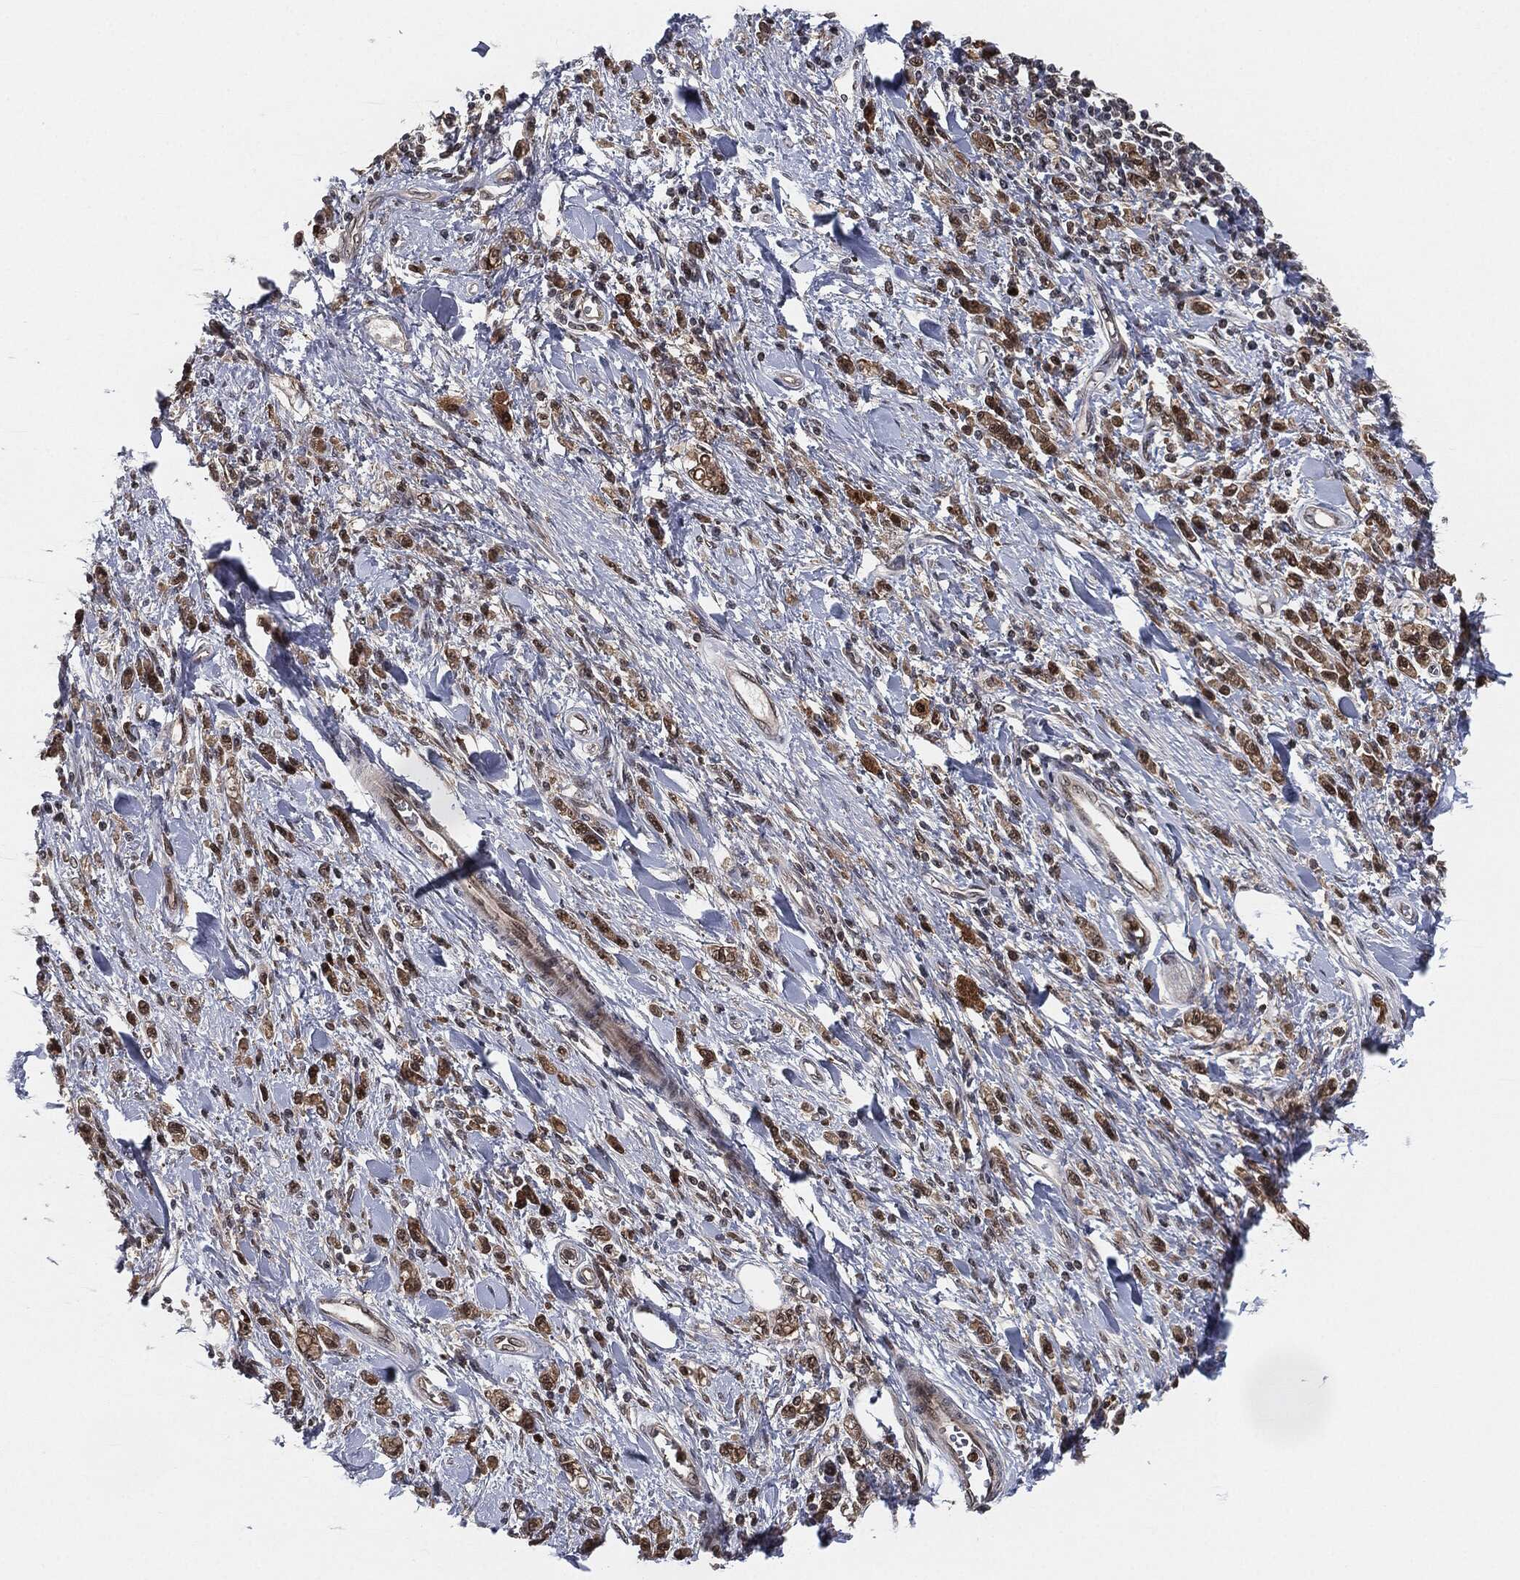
{"staining": {"intensity": "moderate", "quantity": ">75%", "location": "cytoplasmic/membranous"}, "tissue": "stomach cancer", "cell_type": "Tumor cells", "image_type": "cancer", "snomed": [{"axis": "morphology", "description": "Adenocarcinoma, NOS"}, {"axis": "topography", "description": "Stomach"}], "caption": "IHC (DAB (3,3'-diaminobenzidine)) staining of human stomach cancer (adenocarcinoma) exhibits moderate cytoplasmic/membranous protein positivity in approximately >75% of tumor cells.", "gene": "CAPRIN2", "patient": {"sex": "male", "age": 77}}